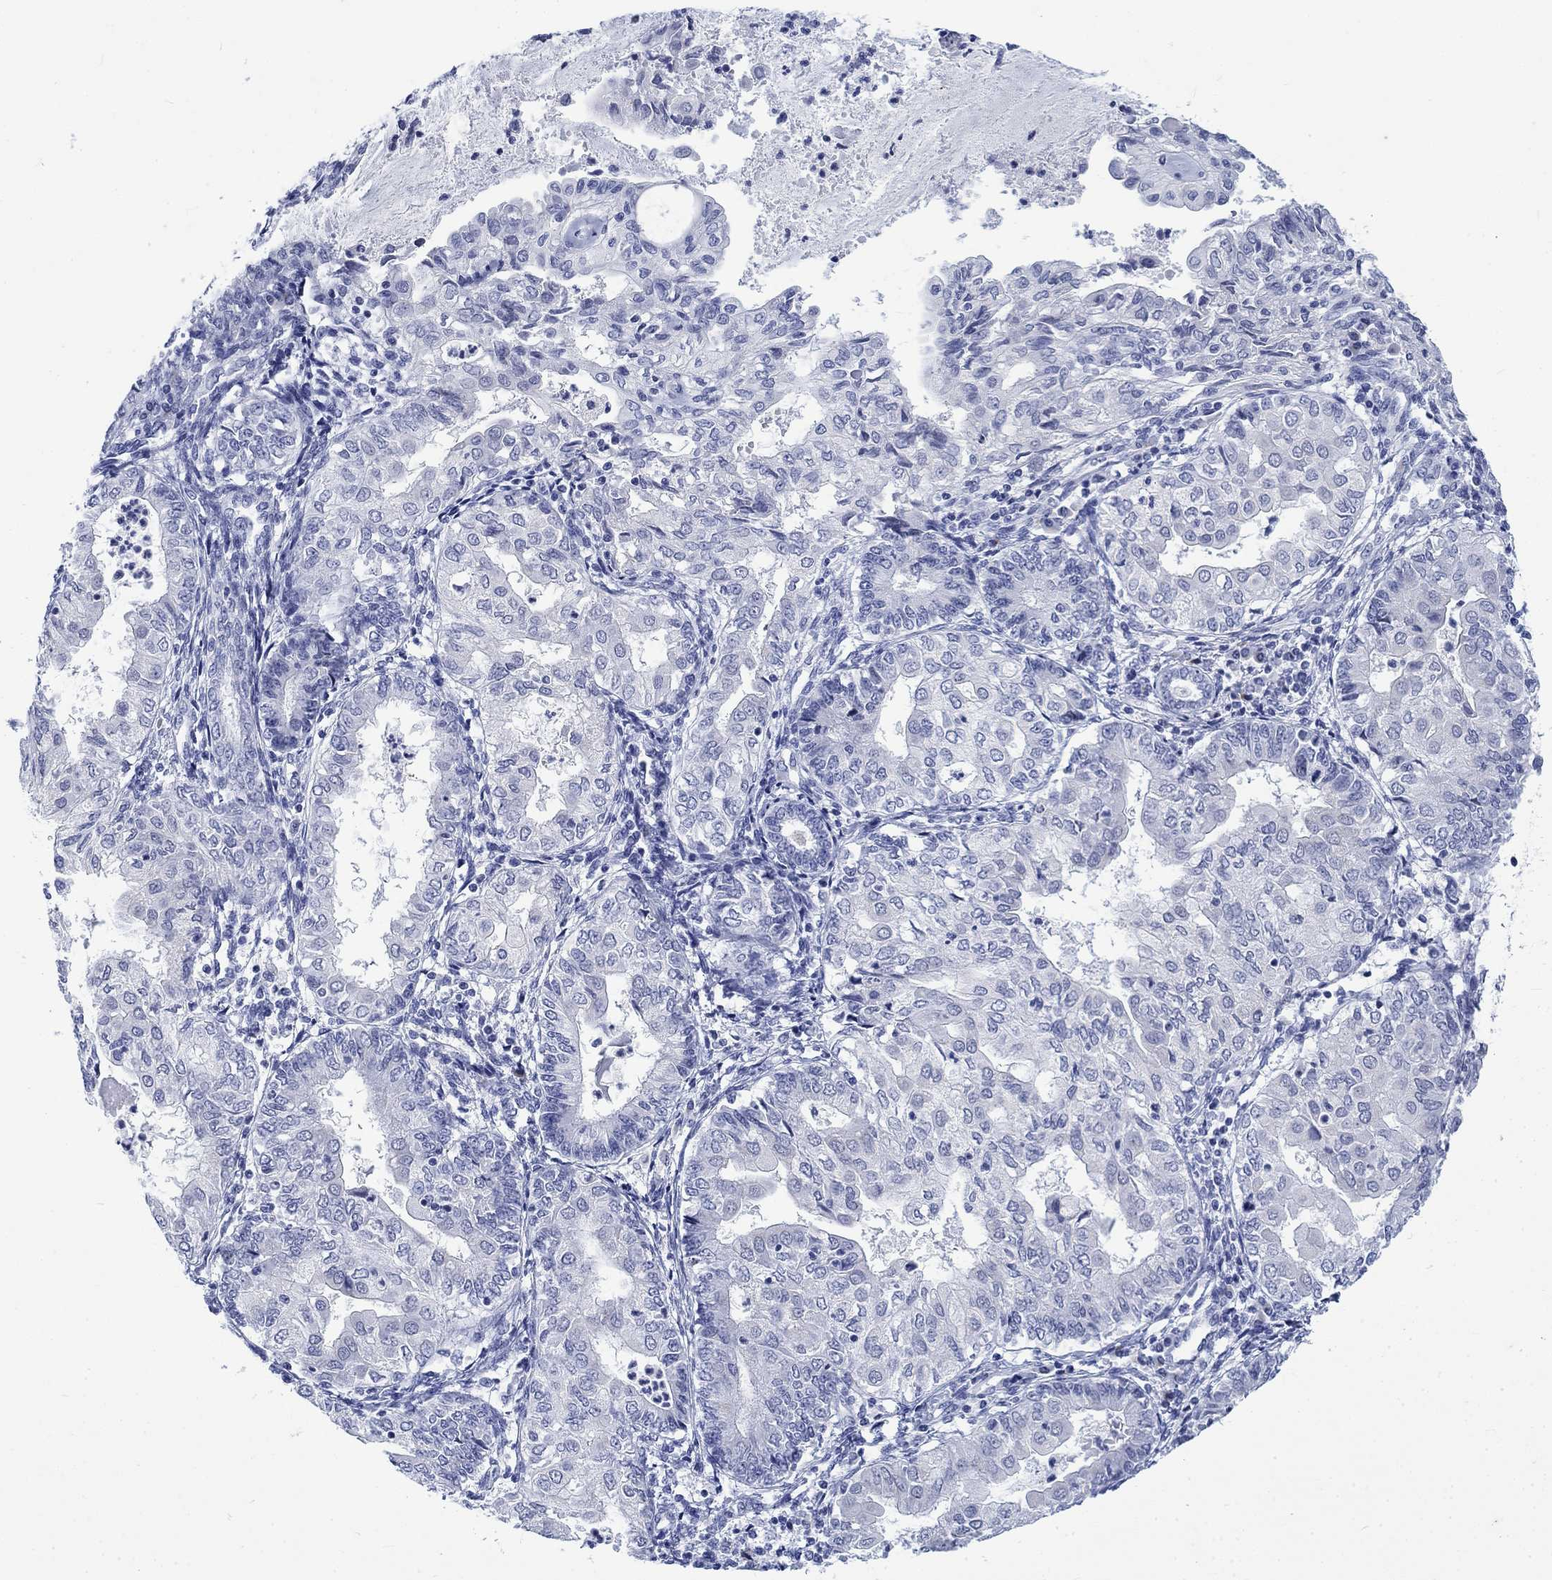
{"staining": {"intensity": "negative", "quantity": "none", "location": "none"}, "tissue": "endometrial cancer", "cell_type": "Tumor cells", "image_type": "cancer", "snomed": [{"axis": "morphology", "description": "Adenocarcinoma, NOS"}, {"axis": "topography", "description": "Endometrium"}], "caption": "IHC of endometrial cancer demonstrates no staining in tumor cells.", "gene": "KRT76", "patient": {"sex": "female", "age": 68}}